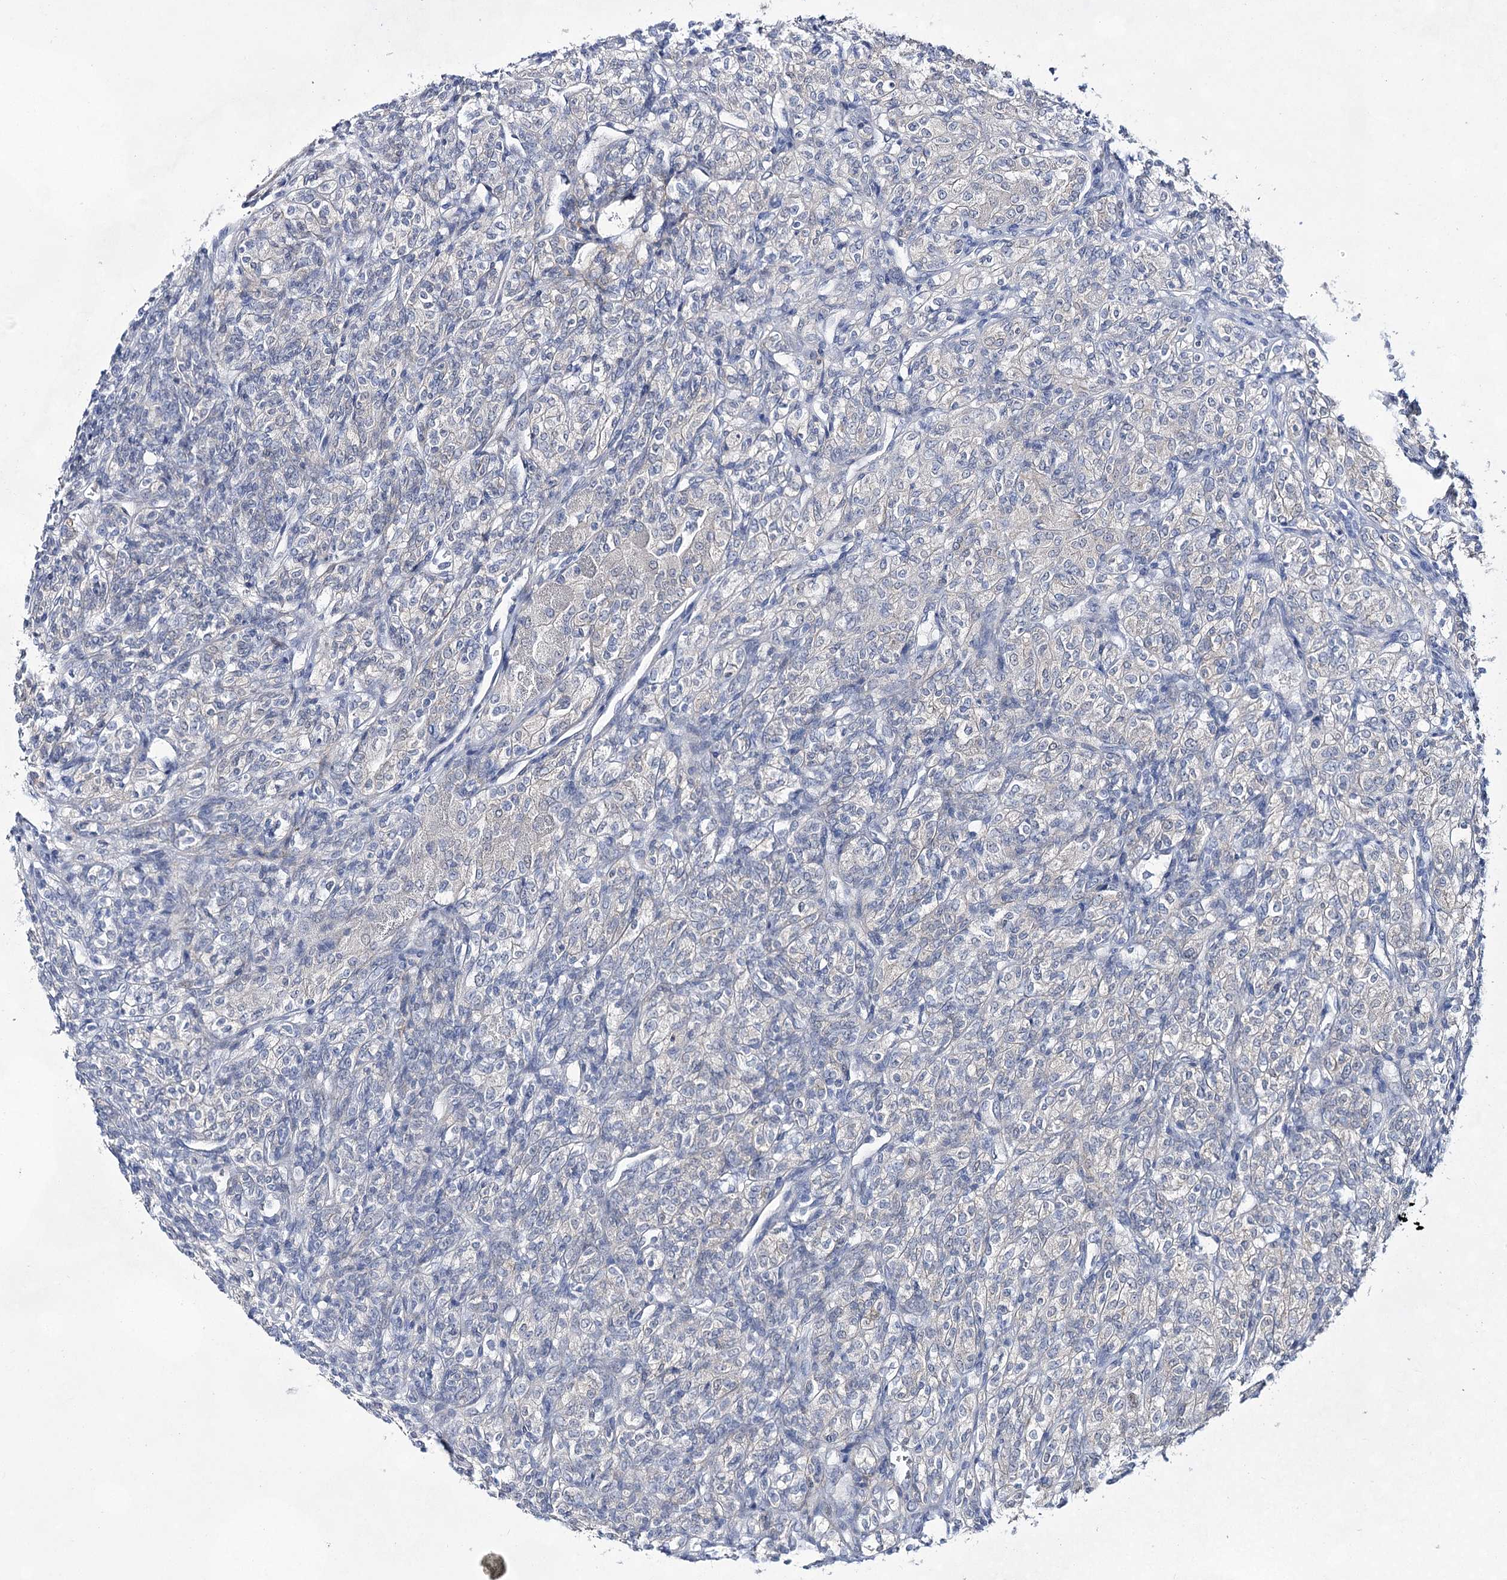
{"staining": {"intensity": "negative", "quantity": "none", "location": "none"}, "tissue": "renal cancer", "cell_type": "Tumor cells", "image_type": "cancer", "snomed": [{"axis": "morphology", "description": "Adenocarcinoma, NOS"}, {"axis": "topography", "description": "Kidney"}], "caption": "This is an immunohistochemistry (IHC) micrograph of human renal adenocarcinoma. There is no positivity in tumor cells.", "gene": "UGDH", "patient": {"sex": "male", "age": 77}}